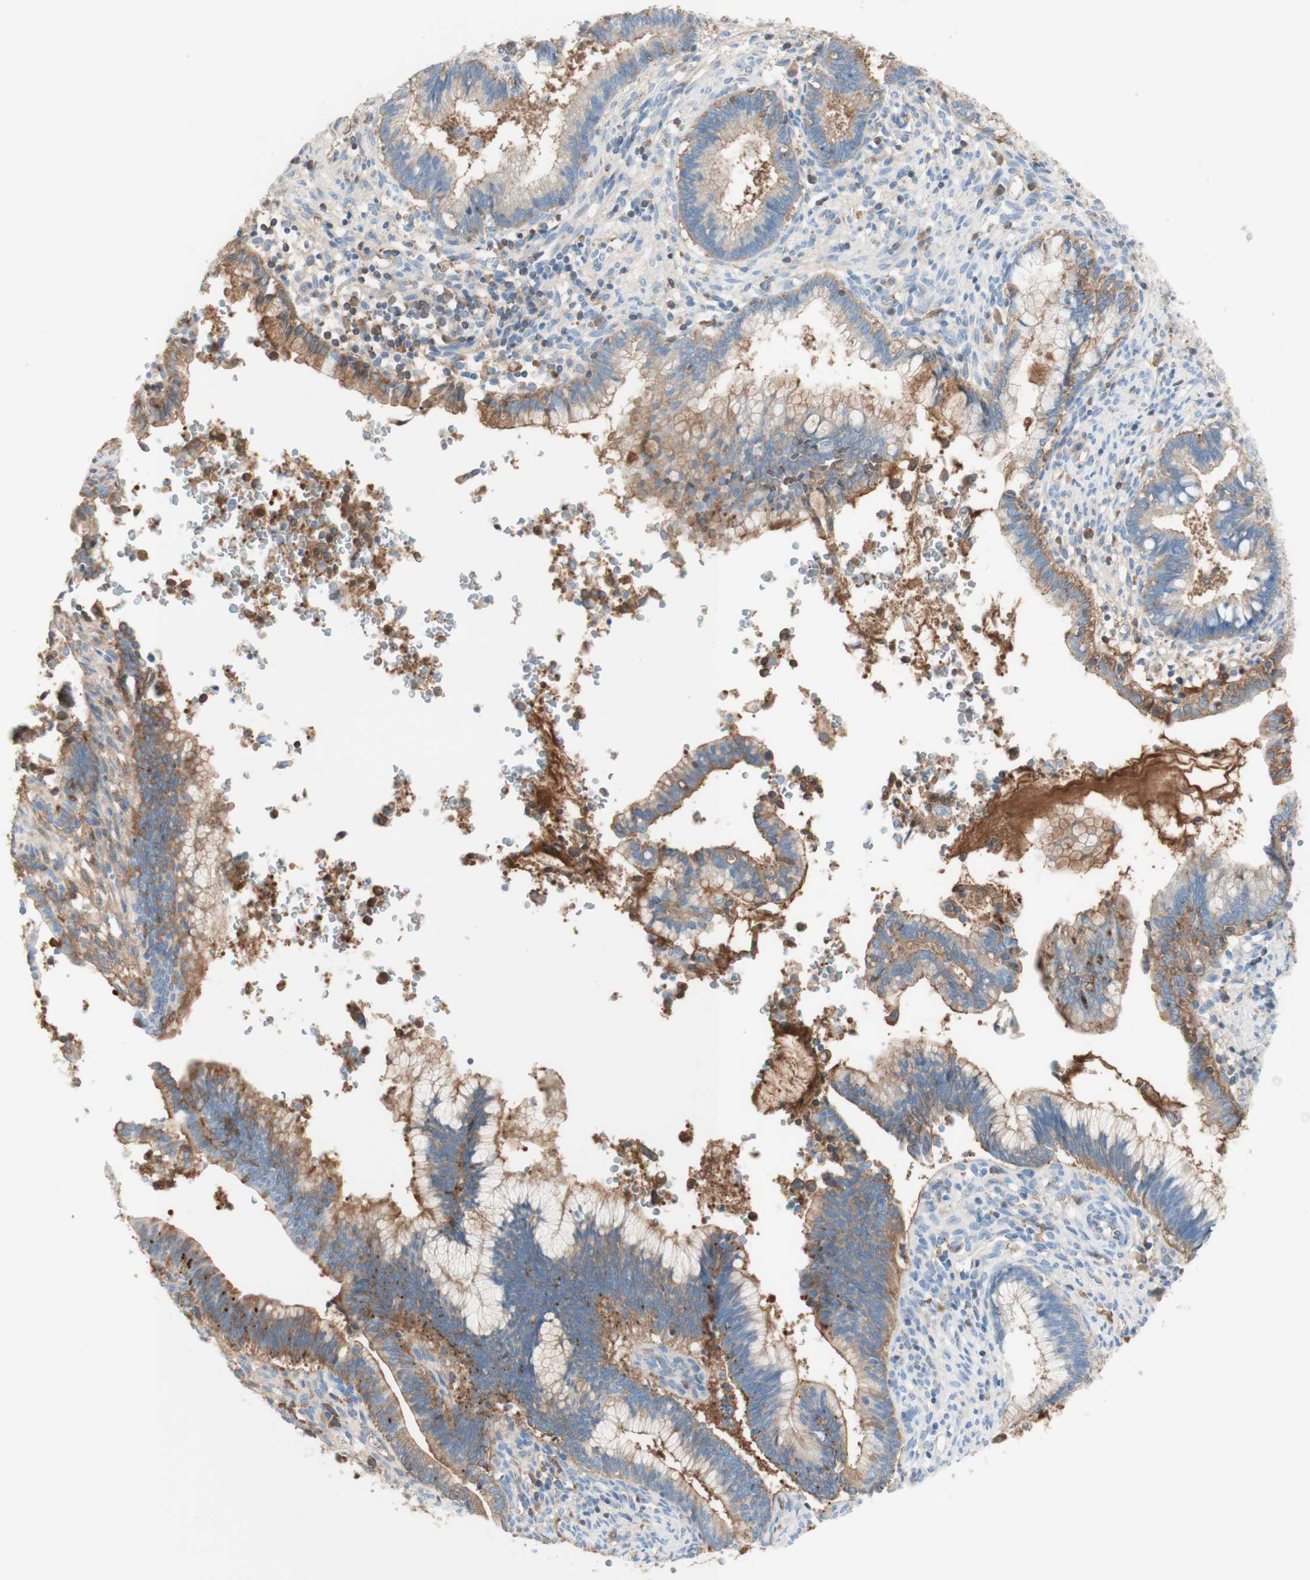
{"staining": {"intensity": "moderate", "quantity": "25%-75%", "location": "cytoplasmic/membranous"}, "tissue": "cervical cancer", "cell_type": "Tumor cells", "image_type": "cancer", "snomed": [{"axis": "morphology", "description": "Adenocarcinoma, NOS"}, {"axis": "topography", "description": "Cervix"}], "caption": "A medium amount of moderate cytoplasmic/membranous expression is present in about 25%-75% of tumor cells in cervical cancer (adenocarcinoma) tissue. Immunohistochemistry stains the protein of interest in brown and the nuclei are stained blue.", "gene": "KNG1", "patient": {"sex": "female", "age": 44}}